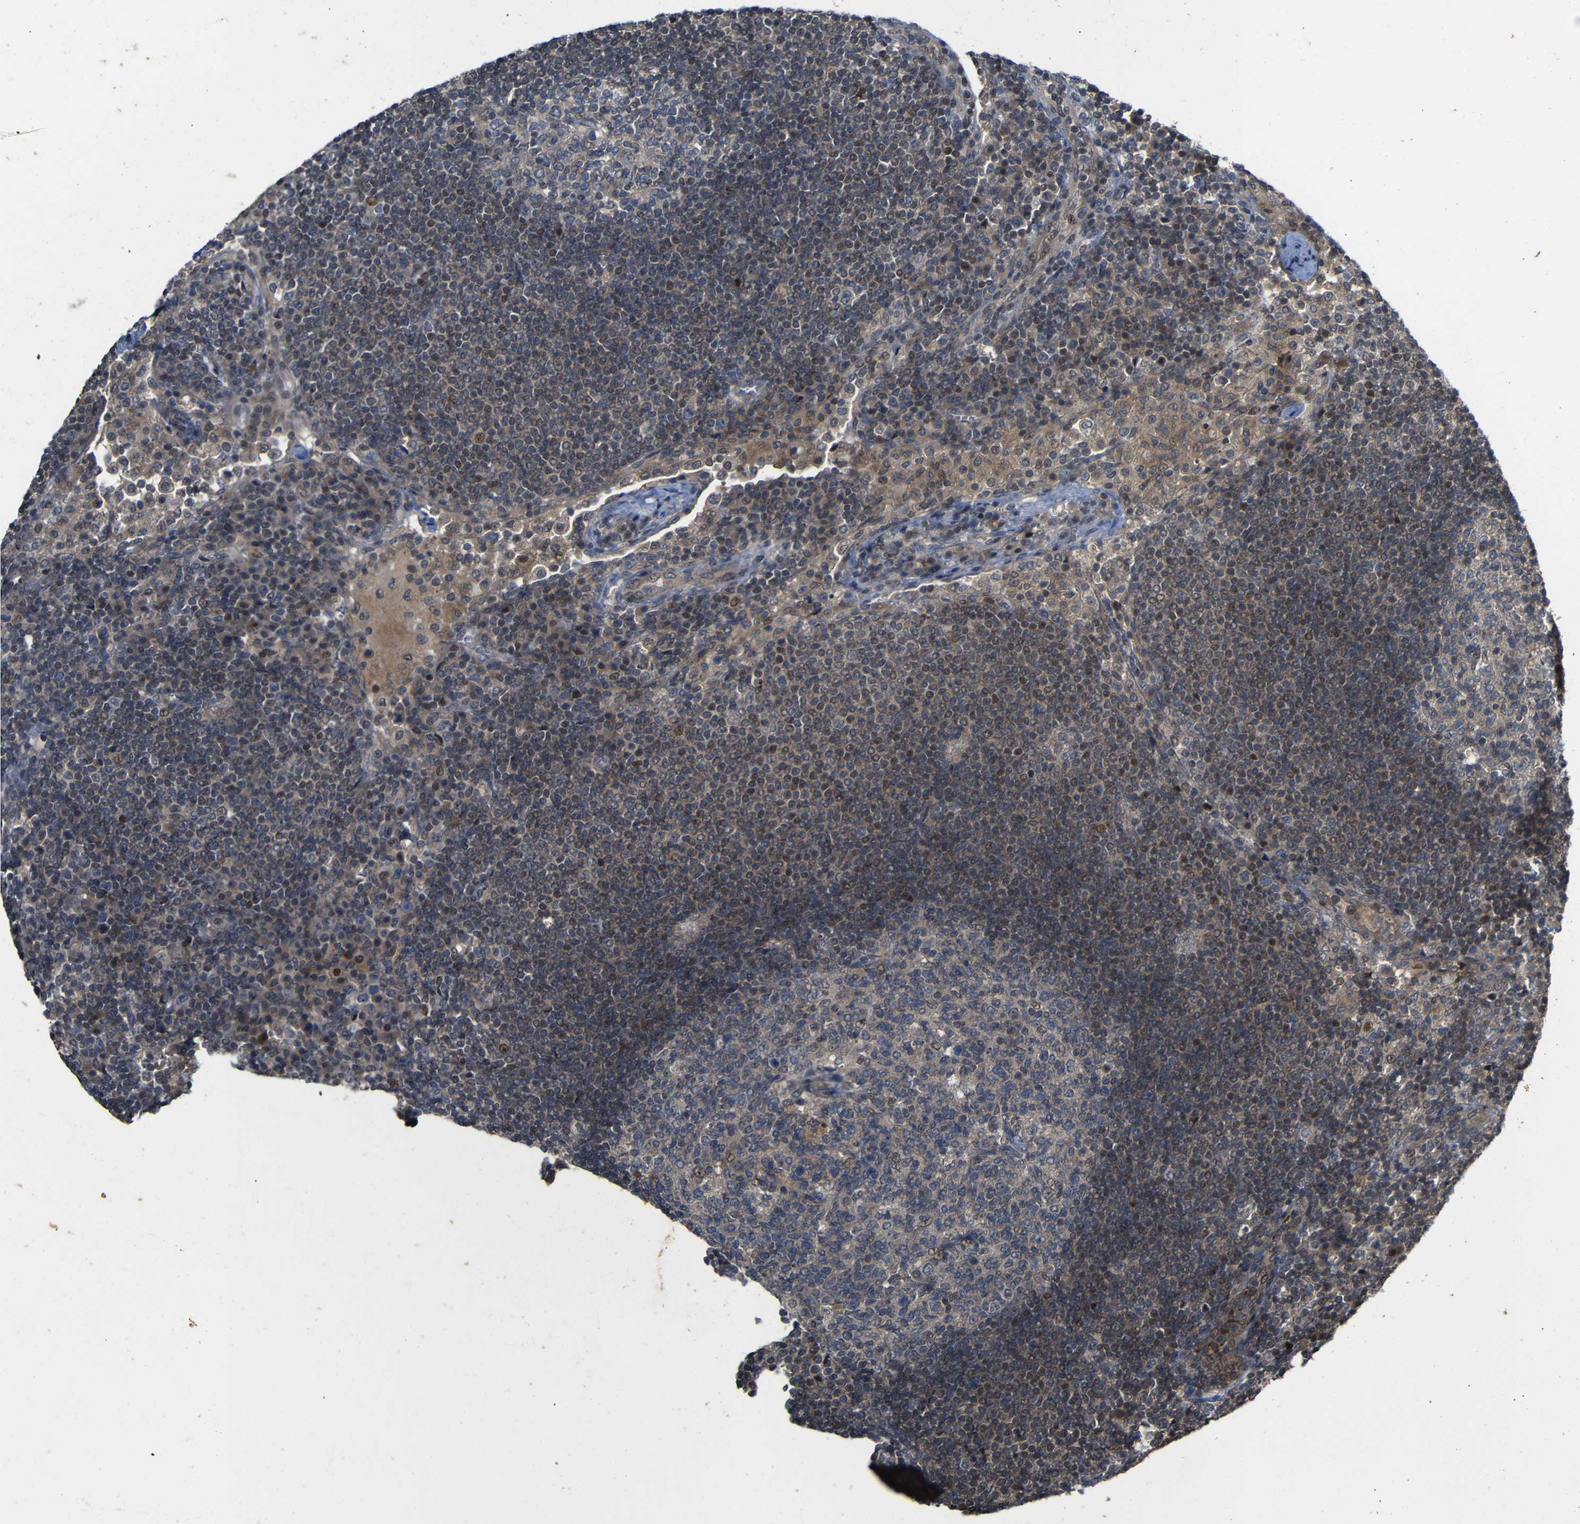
{"staining": {"intensity": "moderate", "quantity": "<25%", "location": "nuclear"}, "tissue": "lymph node", "cell_type": "Germinal center cells", "image_type": "normal", "snomed": [{"axis": "morphology", "description": "Normal tissue, NOS"}, {"axis": "topography", "description": "Lymph node"}], "caption": "A high-resolution photomicrograph shows immunohistochemistry staining of benign lymph node, which demonstrates moderate nuclear staining in about <25% of germinal center cells.", "gene": "ATG12", "patient": {"sex": "female", "age": 53}}